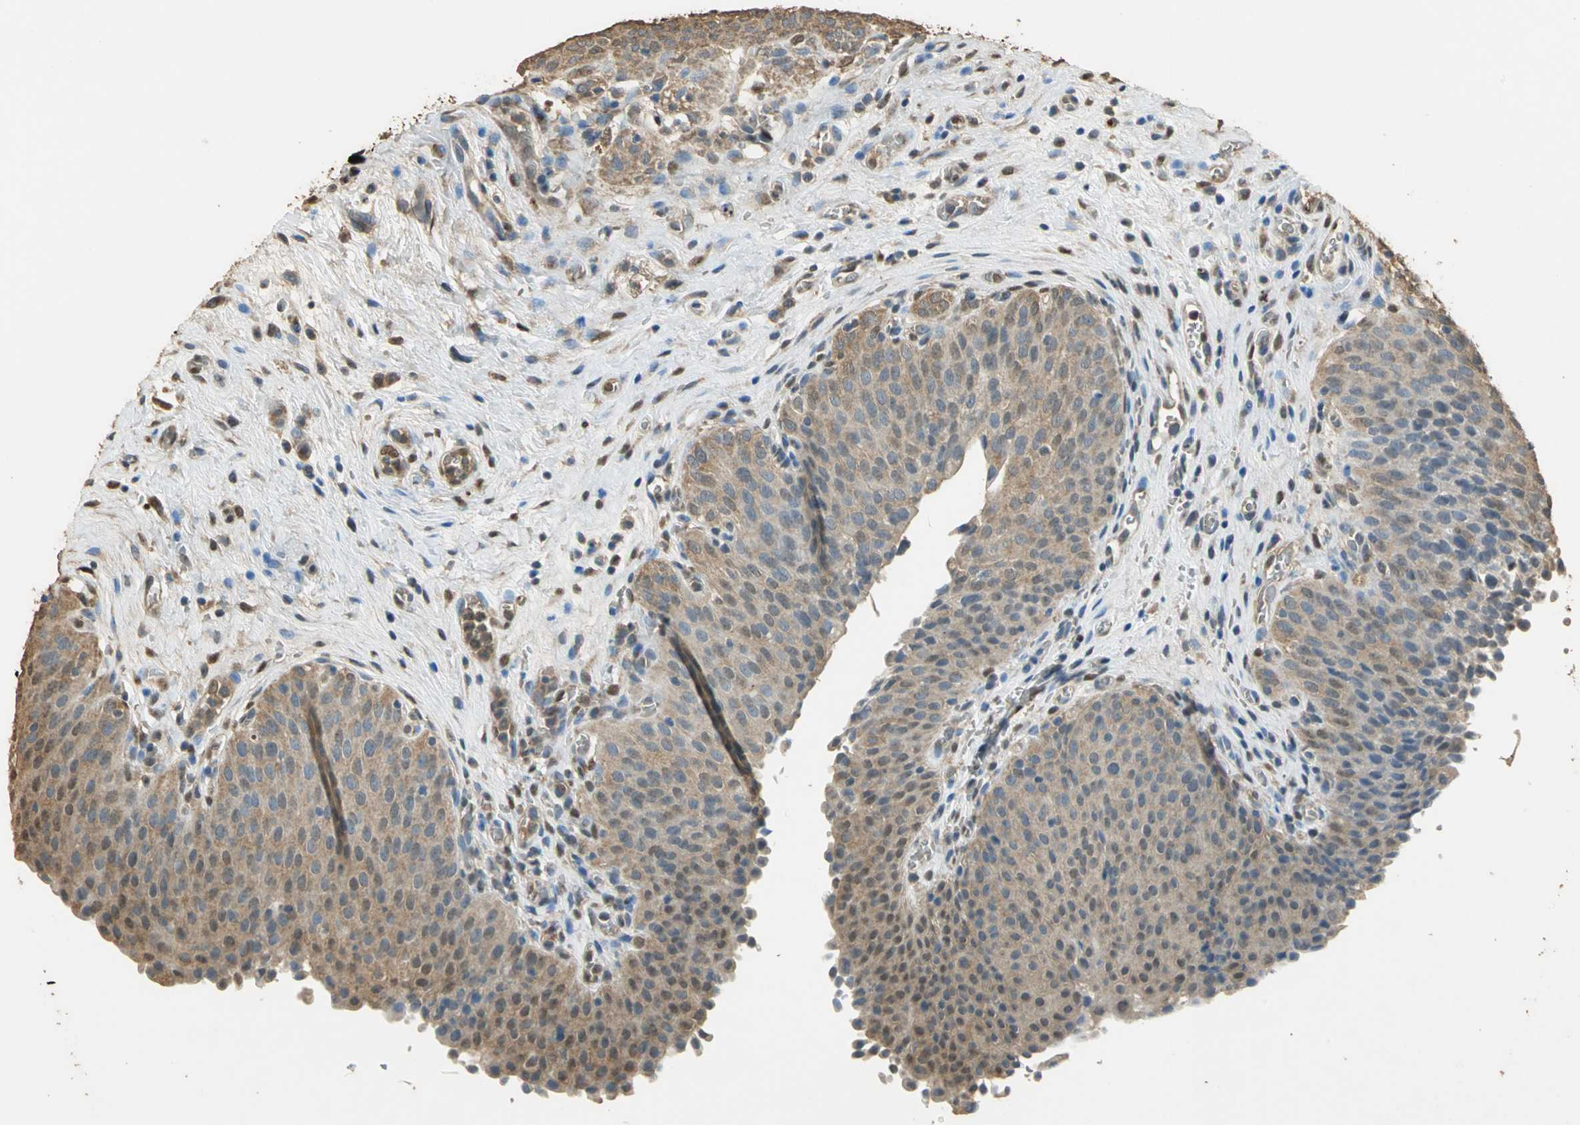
{"staining": {"intensity": "moderate", "quantity": ">75%", "location": "cytoplasmic/membranous"}, "tissue": "urinary bladder", "cell_type": "Urothelial cells", "image_type": "normal", "snomed": [{"axis": "morphology", "description": "Normal tissue, NOS"}, {"axis": "morphology", "description": "Dysplasia, NOS"}, {"axis": "topography", "description": "Urinary bladder"}], "caption": "Benign urinary bladder was stained to show a protein in brown. There is medium levels of moderate cytoplasmic/membranous staining in approximately >75% of urothelial cells.", "gene": "GAPDH", "patient": {"sex": "male", "age": 35}}